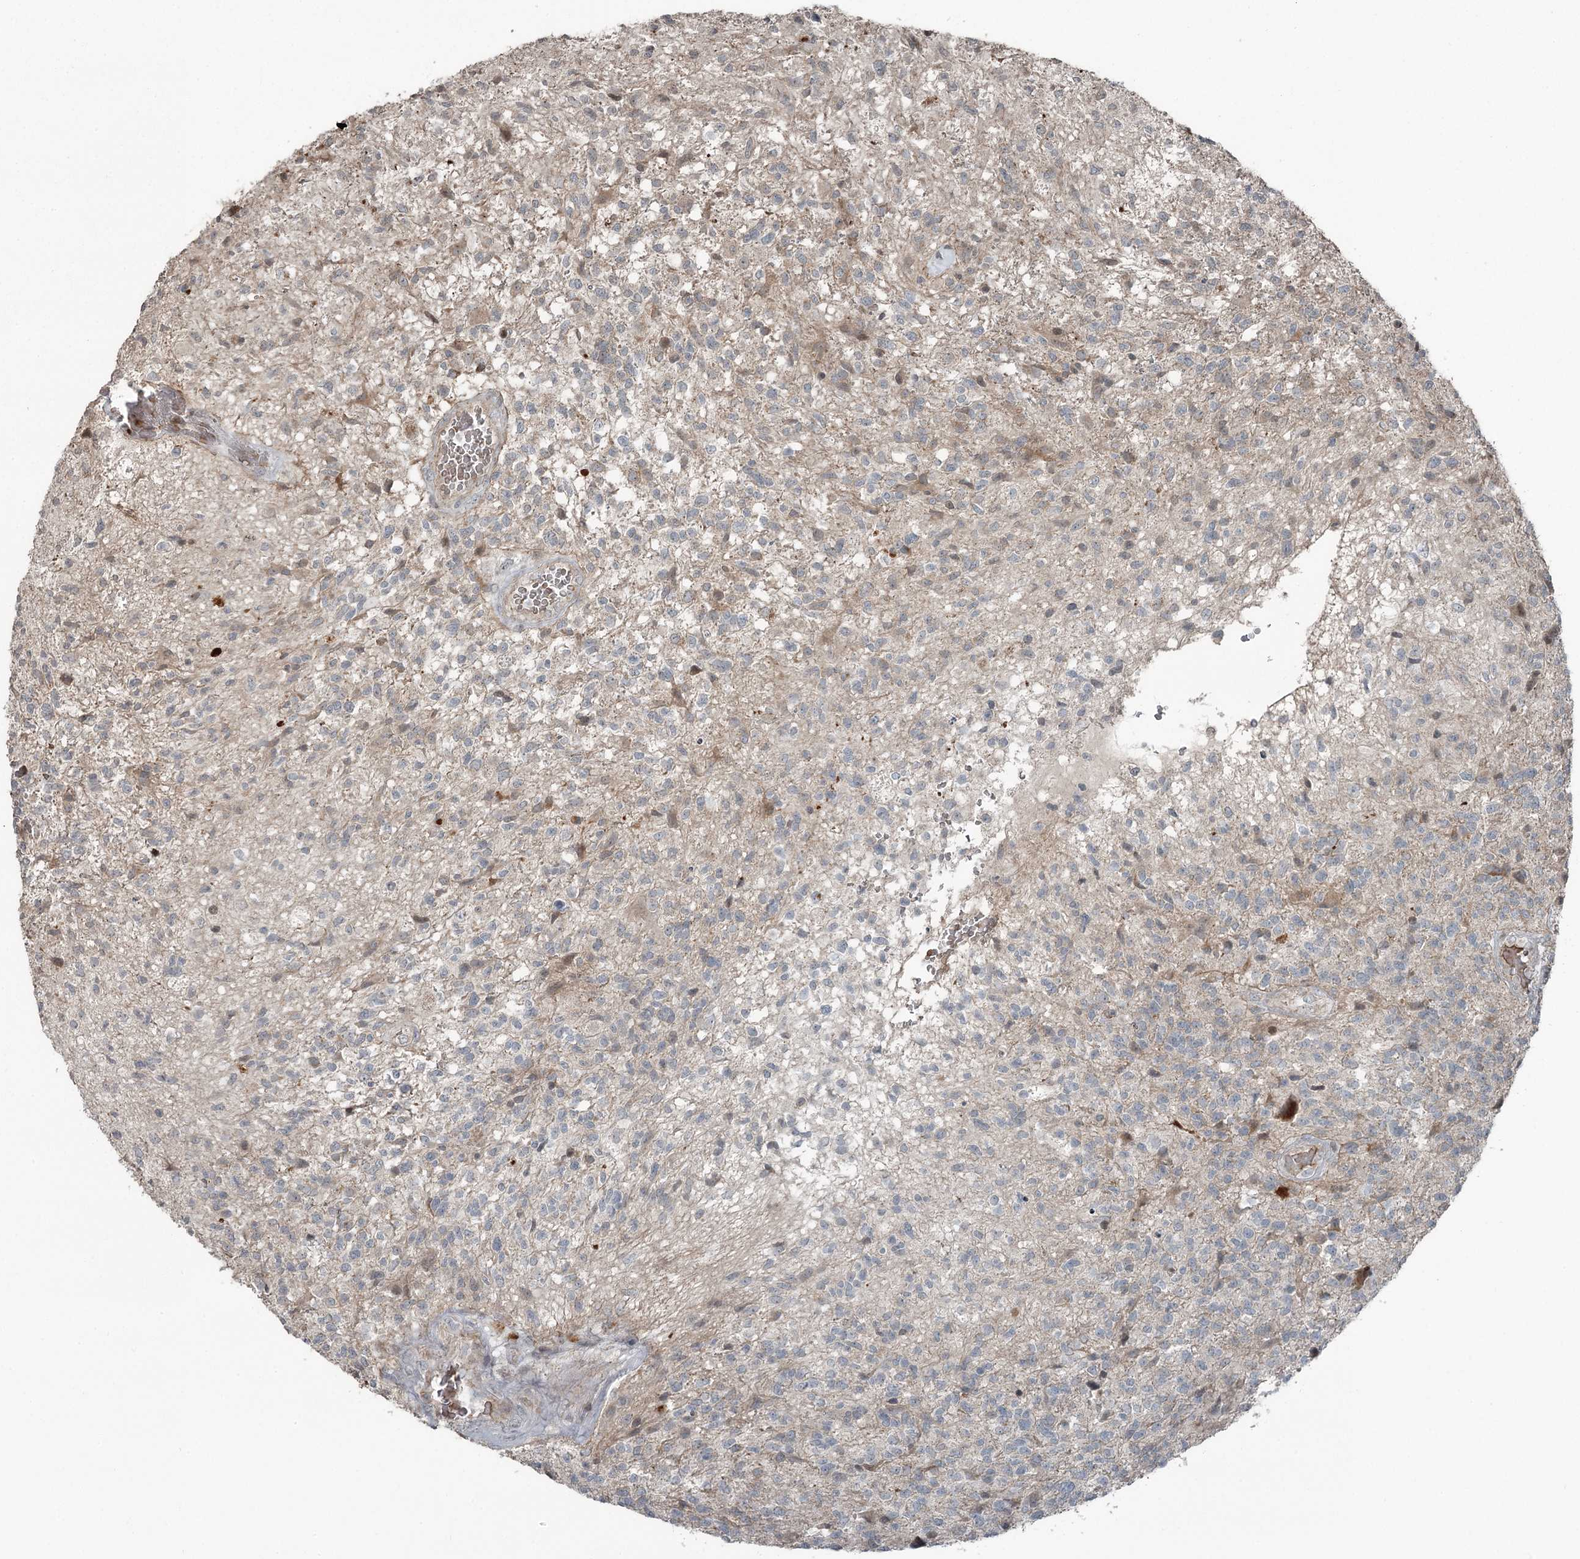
{"staining": {"intensity": "weak", "quantity": "<25%", "location": "cytoplasmic/membranous"}, "tissue": "glioma", "cell_type": "Tumor cells", "image_type": "cancer", "snomed": [{"axis": "morphology", "description": "Glioma, malignant, High grade"}, {"axis": "topography", "description": "Brain"}], "caption": "Immunohistochemistry (IHC) of human malignant glioma (high-grade) demonstrates no staining in tumor cells.", "gene": "RASSF8", "patient": {"sex": "male", "age": 56}}